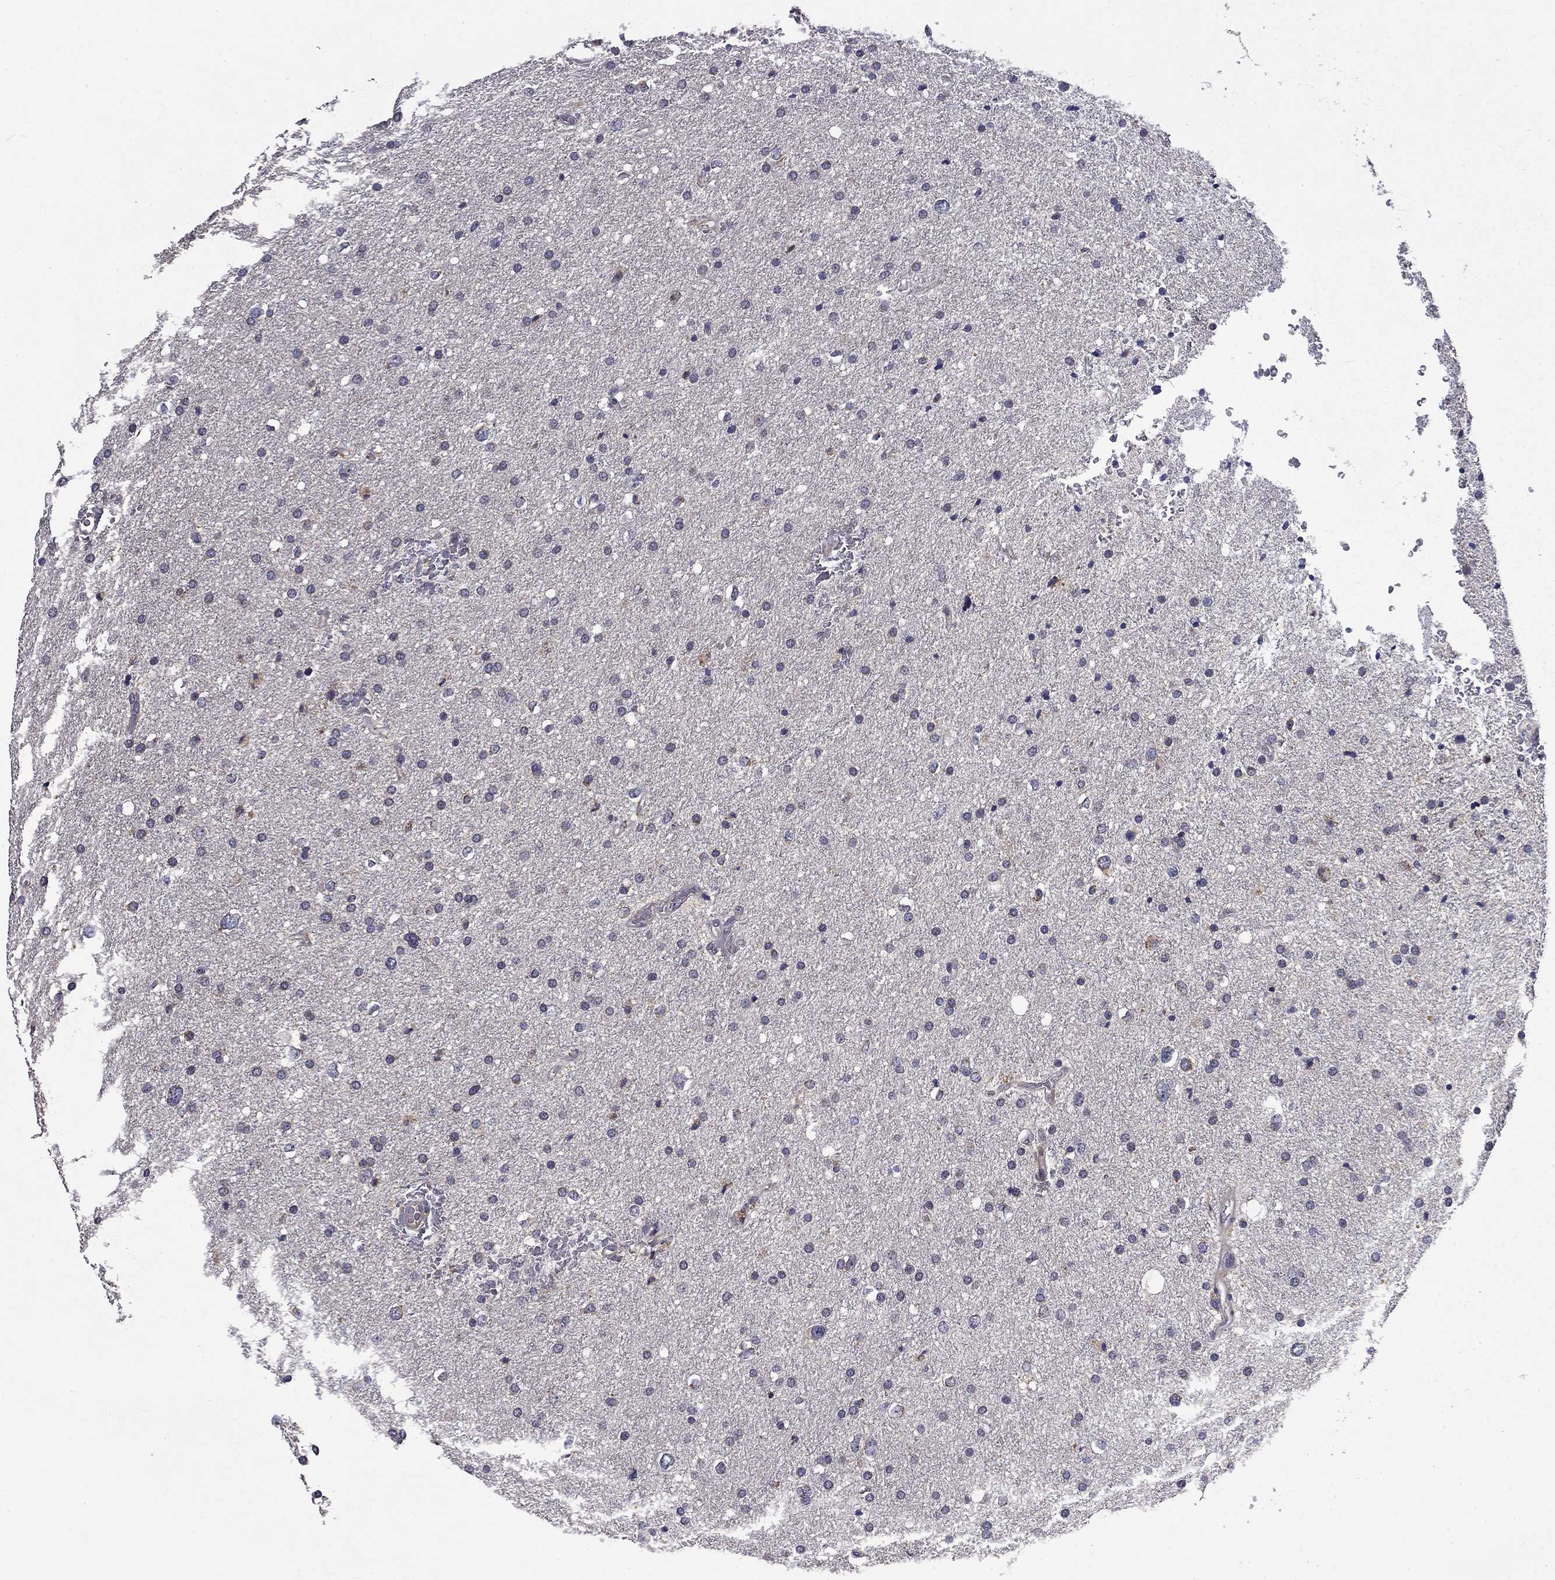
{"staining": {"intensity": "negative", "quantity": "none", "location": "none"}, "tissue": "glioma", "cell_type": "Tumor cells", "image_type": "cancer", "snomed": [{"axis": "morphology", "description": "Glioma, malignant, Low grade"}, {"axis": "topography", "description": "Brain"}], "caption": "IHC micrograph of human glioma stained for a protein (brown), which demonstrates no expression in tumor cells. Brightfield microscopy of IHC stained with DAB (3,3'-diaminobenzidine) (brown) and hematoxylin (blue), captured at high magnification.", "gene": "CEACAM7", "patient": {"sex": "female", "age": 37}}